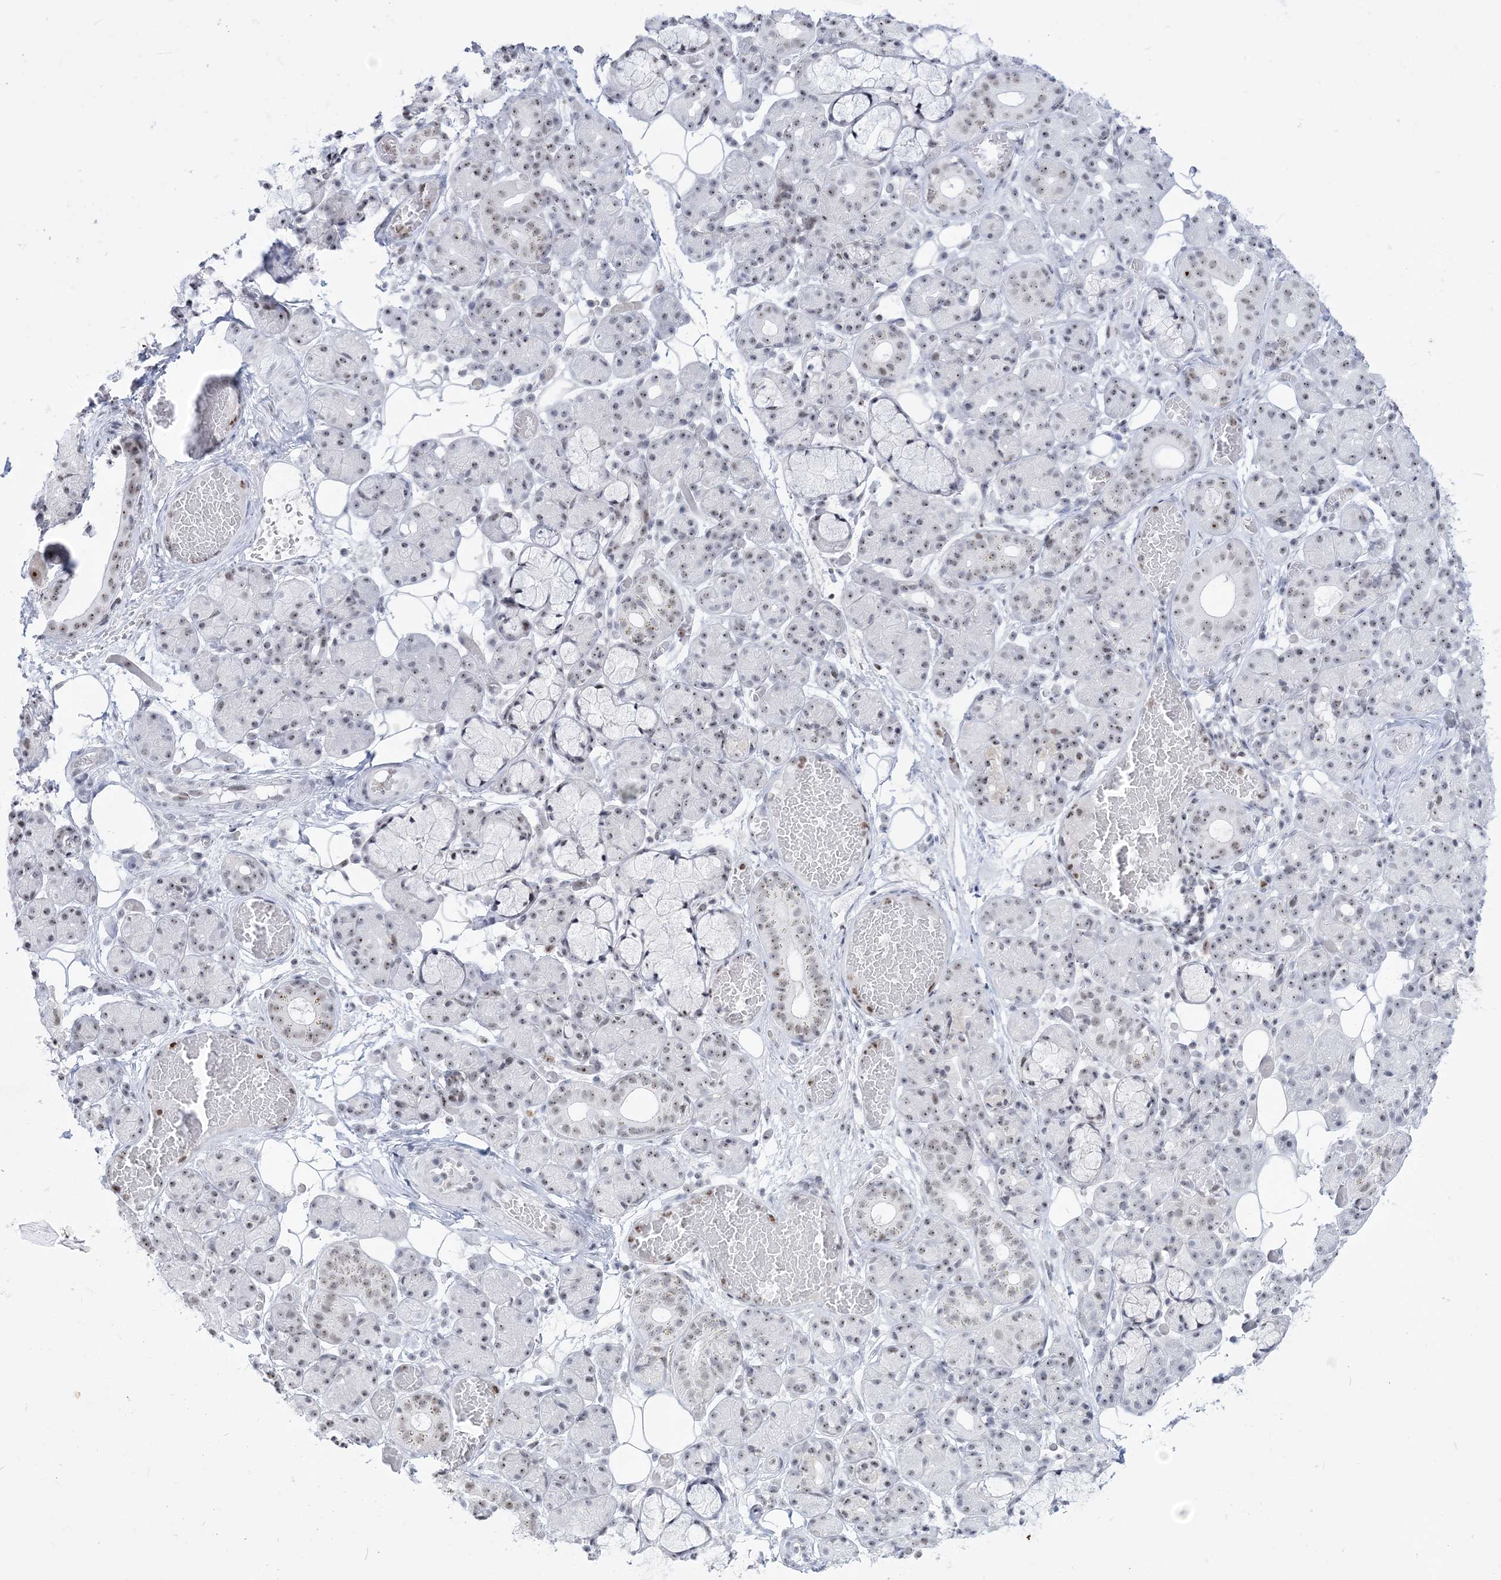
{"staining": {"intensity": "weak", "quantity": "25%-75%", "location": "nuclear"}, "tissue": "salivary gland", "cell_type": "Glandular cells", "image_type": "normal", "snomed": [{"axis": "morphology", "description": "Normal tissue, NOS"}, {"axis": "topography", "description": "Salivary gland"}], "caption": "Unremarkable salivary gland exhibits weak nuclear staining in about 25%-75% of glandular cells Nuclei are stained in blue..", "gene": "DDX21", "patient": {"sex": "male", "age": 63}}